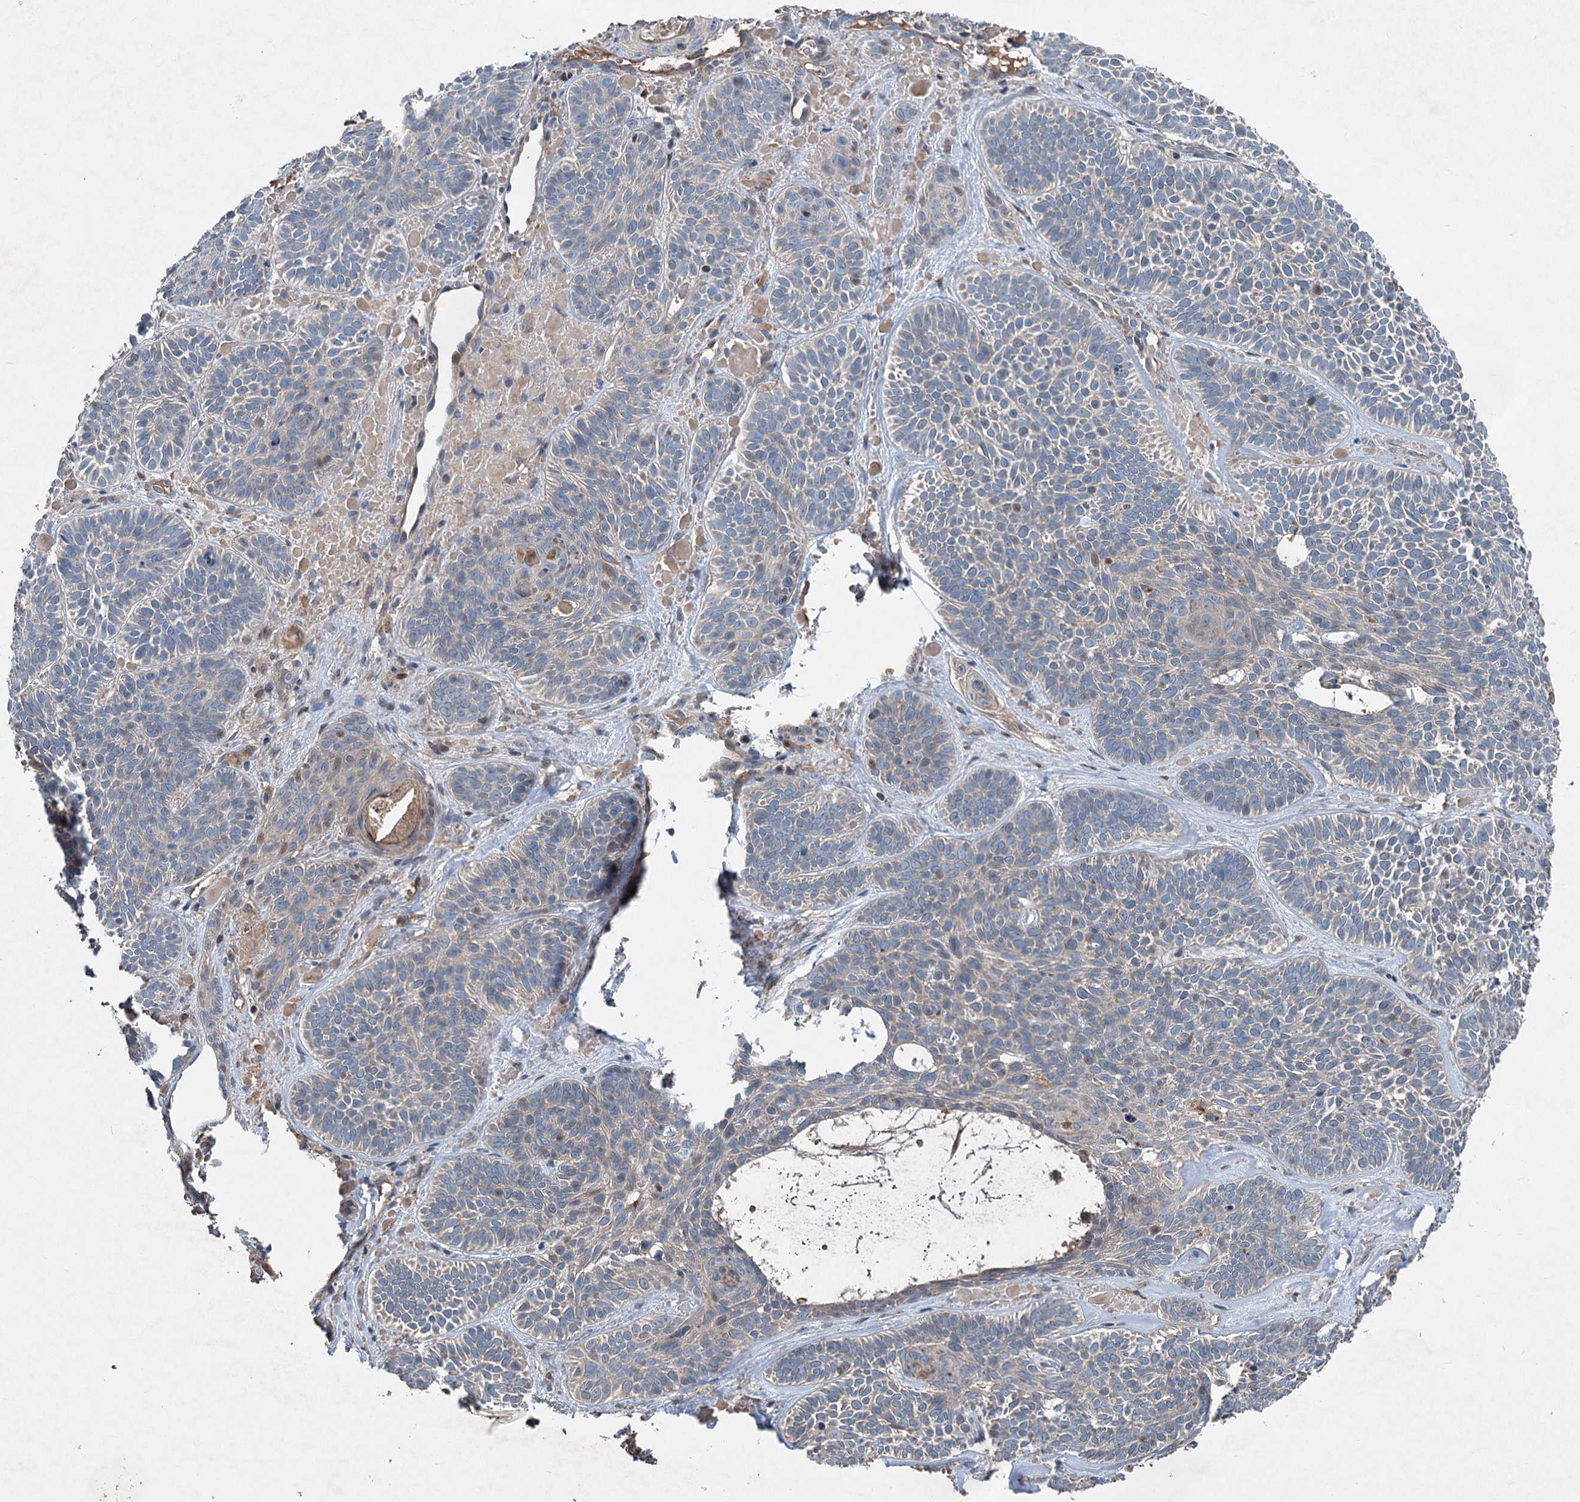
{"staining": {"intensity": "negative", "quantity": "none", "location": "none"}, "tissue": "skin cancer", "cell_type": "Tumor cells", "image_type": "cancer", "snomed": [{"axis": "morphology", "description": "Basal cell carcinoma"}, {"axis": "topography", "description": "Skin"}], "caption": "Micrograph shows no protein expression in tumor cells of basal cell carcinoma (skin) tissue. (IHC, brightfield microscopy, high magnification).", "gene": "TAPBPL", "patient": {"sex": "male", "age": 85}}